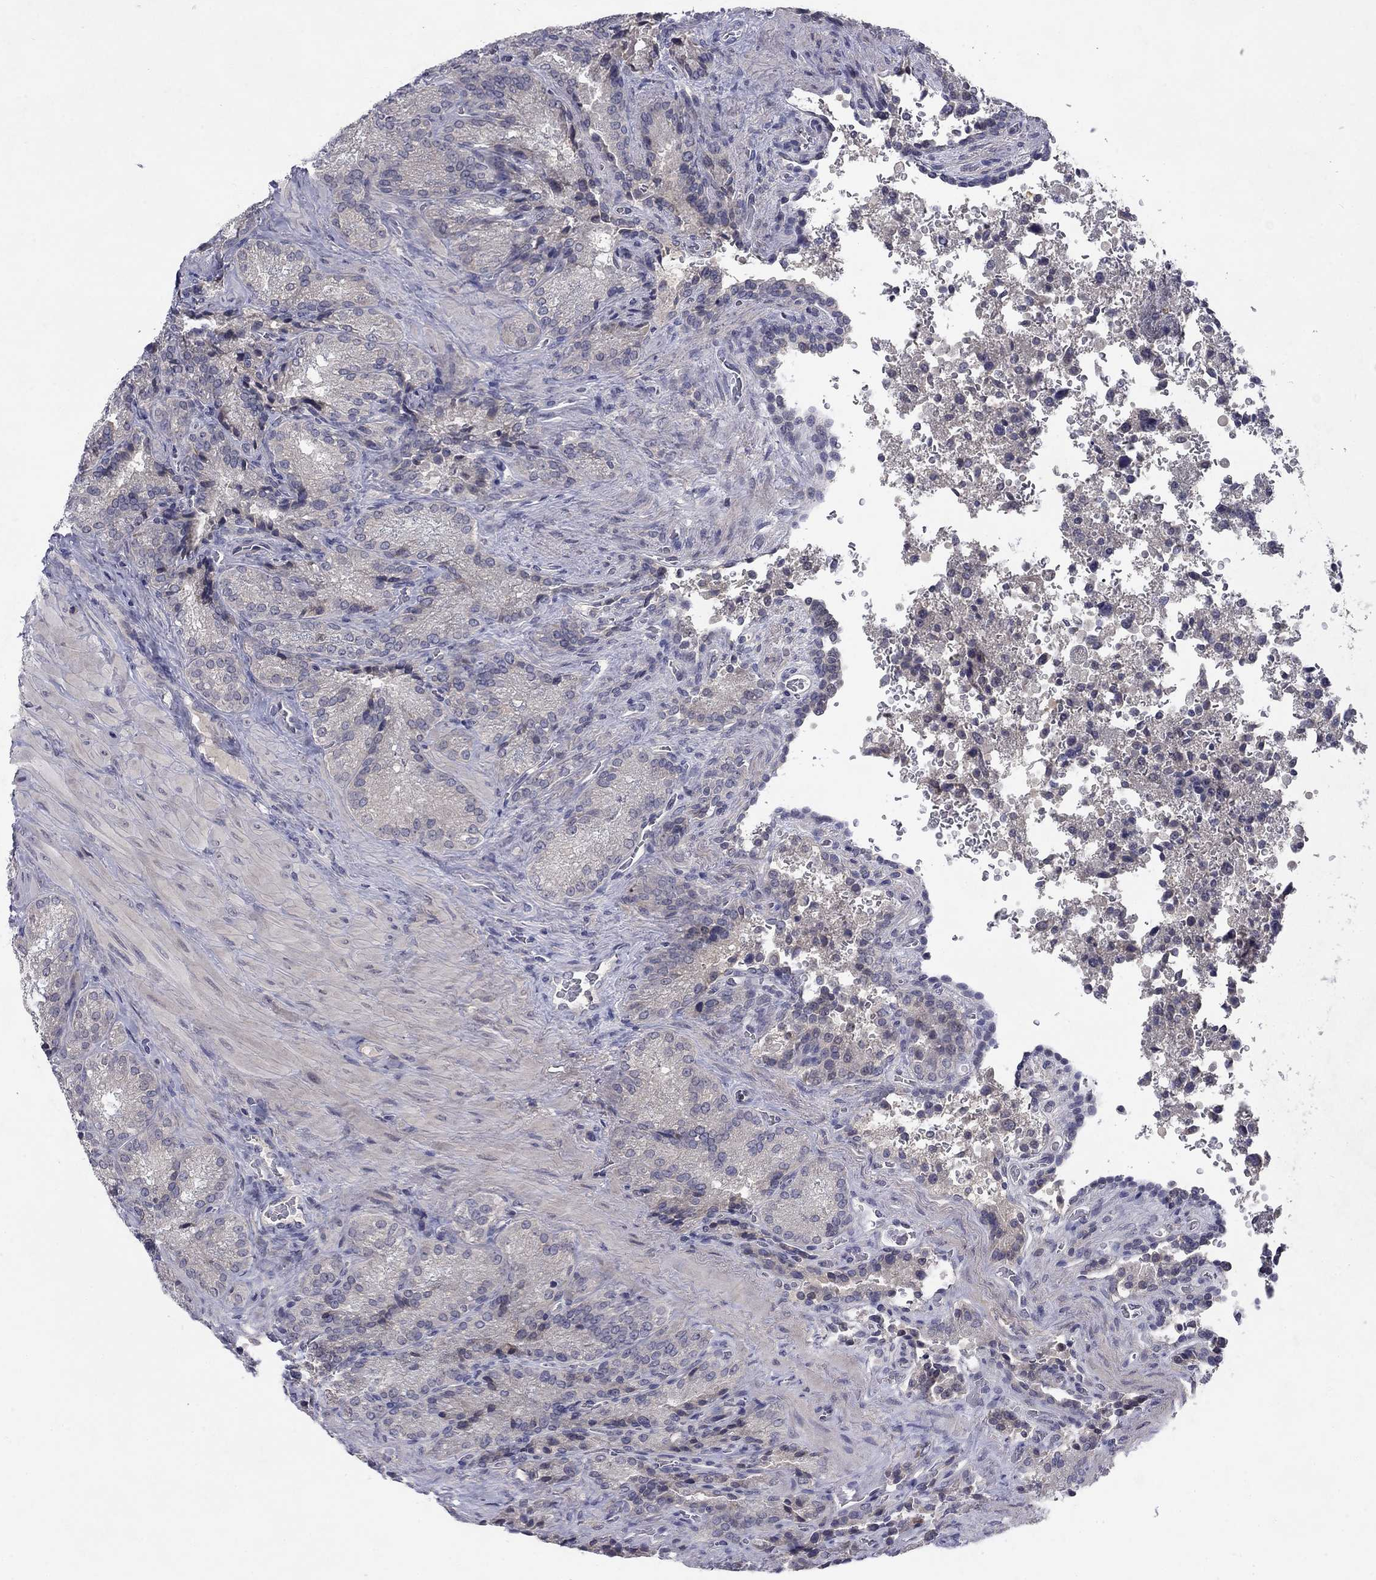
{"staining": {"intensity": "negative", "quantity": "none", "location": "none"}, "tissue": "seminal vesicle", "cell_type": "Glandular cells", "image_type": "normal", "snomed": [{"axis": "morphology", "description": "Normal tissue, NOS"}, {"axis": "topography", "description": "Seminal veicle"}], "caption": "A photomicrograph of seminal vesicle stained for a protein demonstrates no brown staining in glandular cells. (DAB (3,3'-diaminobenzidine) IHC, high magnification).", "gene": "CACNA1A", "patient": {"sex": "male", "age": 37}}